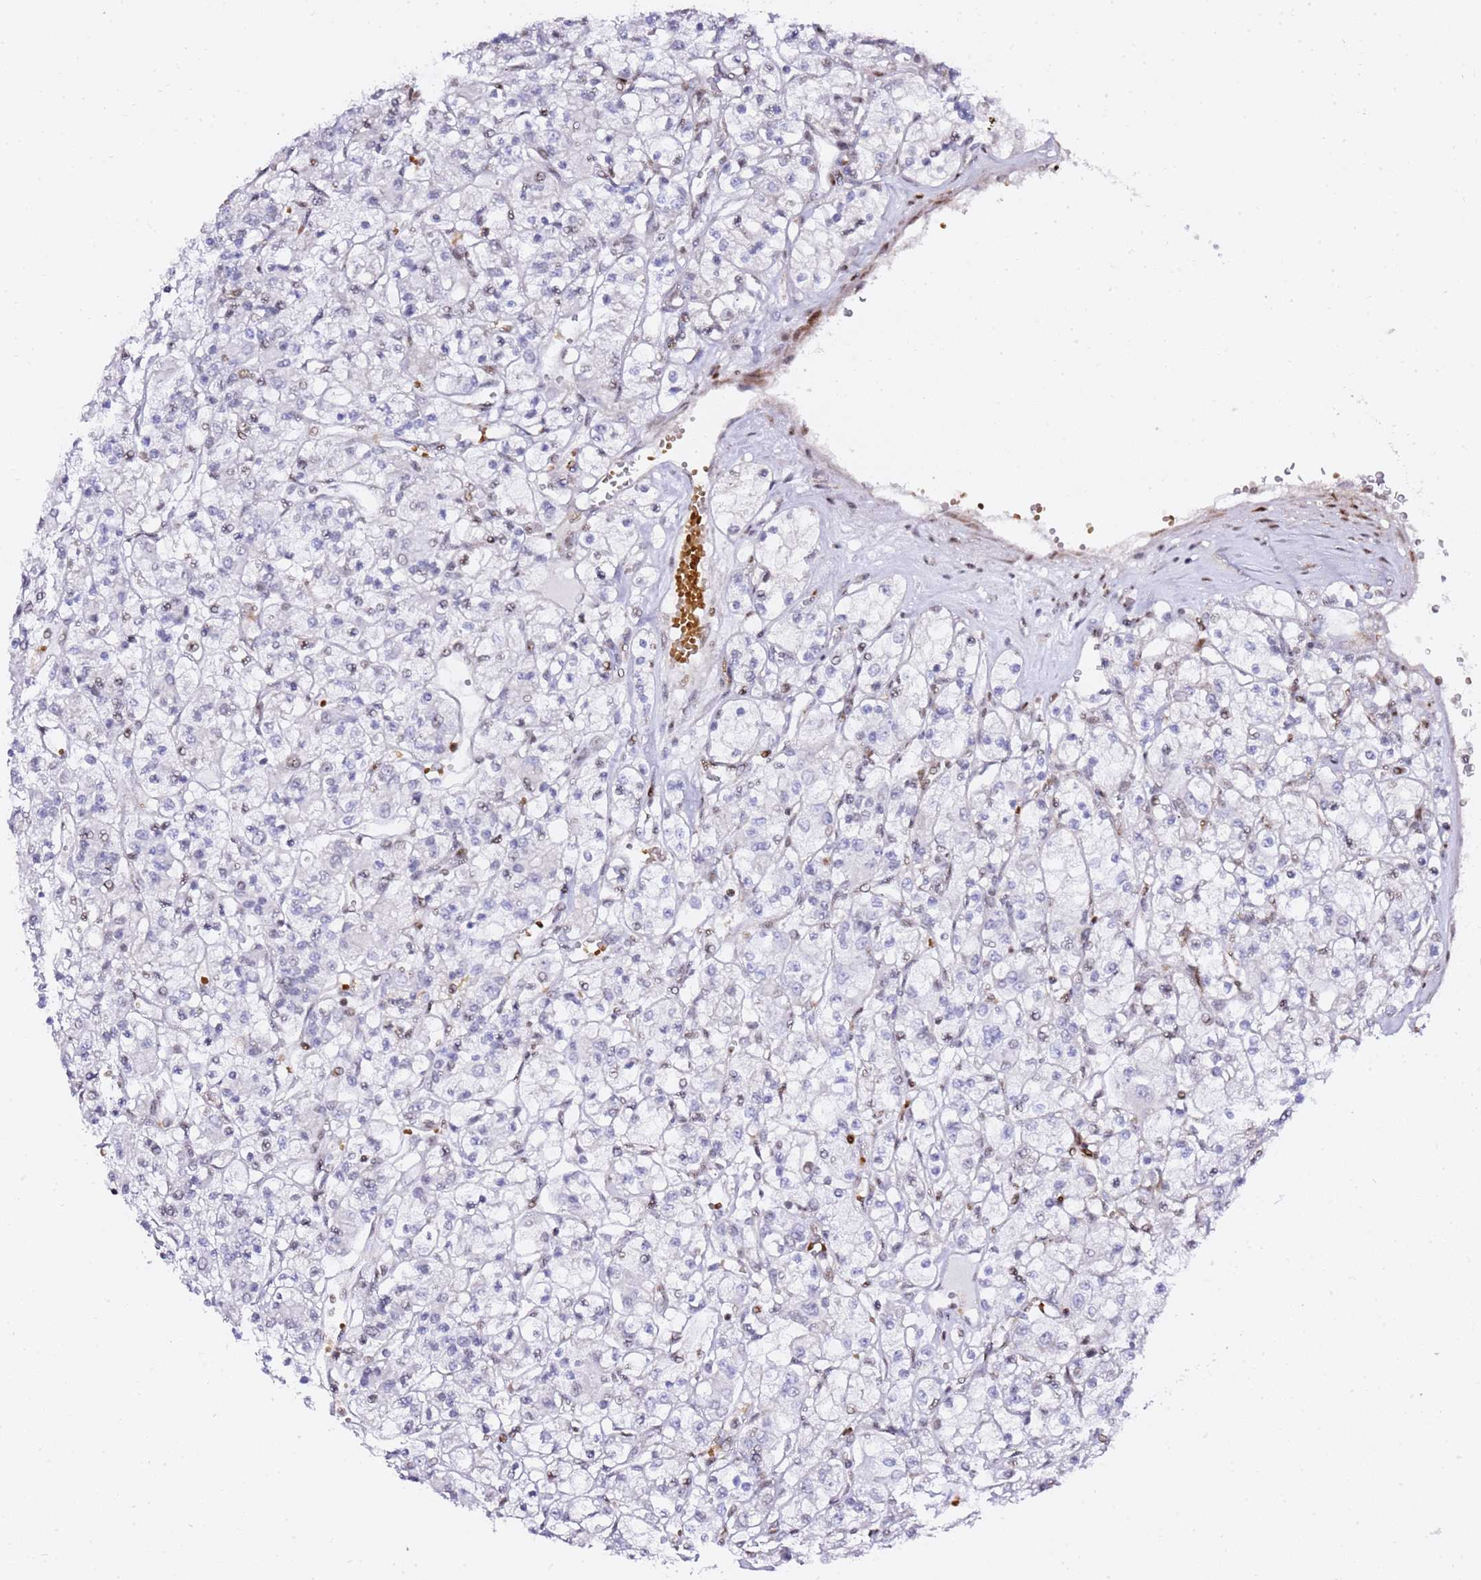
{"staining": {"intensity": "negative", "quantity": "none", "location": "none"}, "tissue": "renal cancer", "cell_type": "Tumor cells", "image_type": "cancer", "snomed": [{"axis": "morphology", "description": "Adenocarcinoma, NOS"}, {"axis": "topography", "description": "Kidney"}], "caption": "Protein analysis of renal cancer exhibits no significant staining in tumor cells.", "gene": "GBP2", "patient": {"sex": "female", "age": 59}}